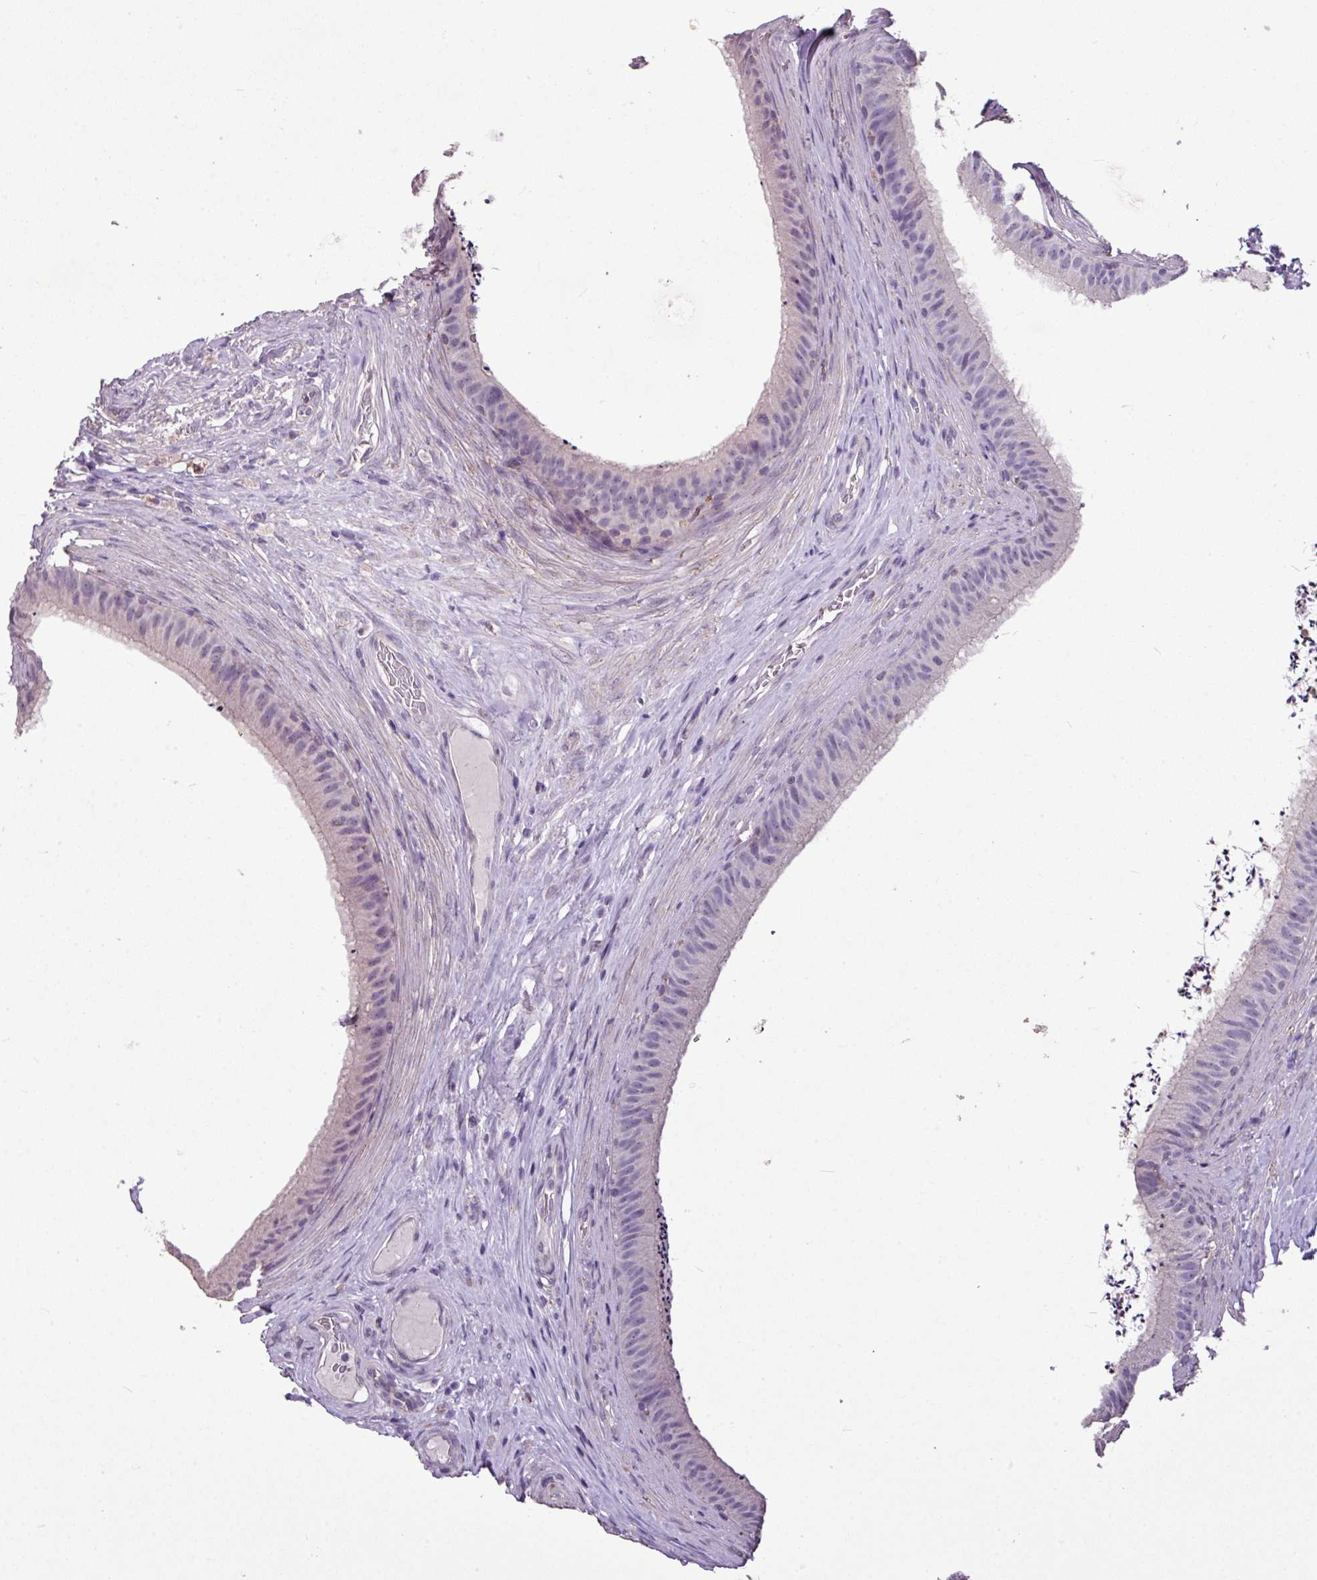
{"staining": {"intensity": "weak", "quantity": "<25%", "location": "cytoplasmic/membranous"}, "tissue": "epididymis", "cell_type": "Glandular cells", "image_type": "normal", "snomed": [{"axis": "morphology", "description": "Normal tissue, NOS"}, {"axis": "topography", "description": "Testis"}, {"axis": "topography", "description": "Epididymis"}], "caption": "Immunohistochemistry (IHC) of normal human epididymis reveals no expression in glandular cells. (IHC, brightfield microscopy, high magnification).", "gene": "ALDH2", "patient": {"sex": "male", "age": 41}}